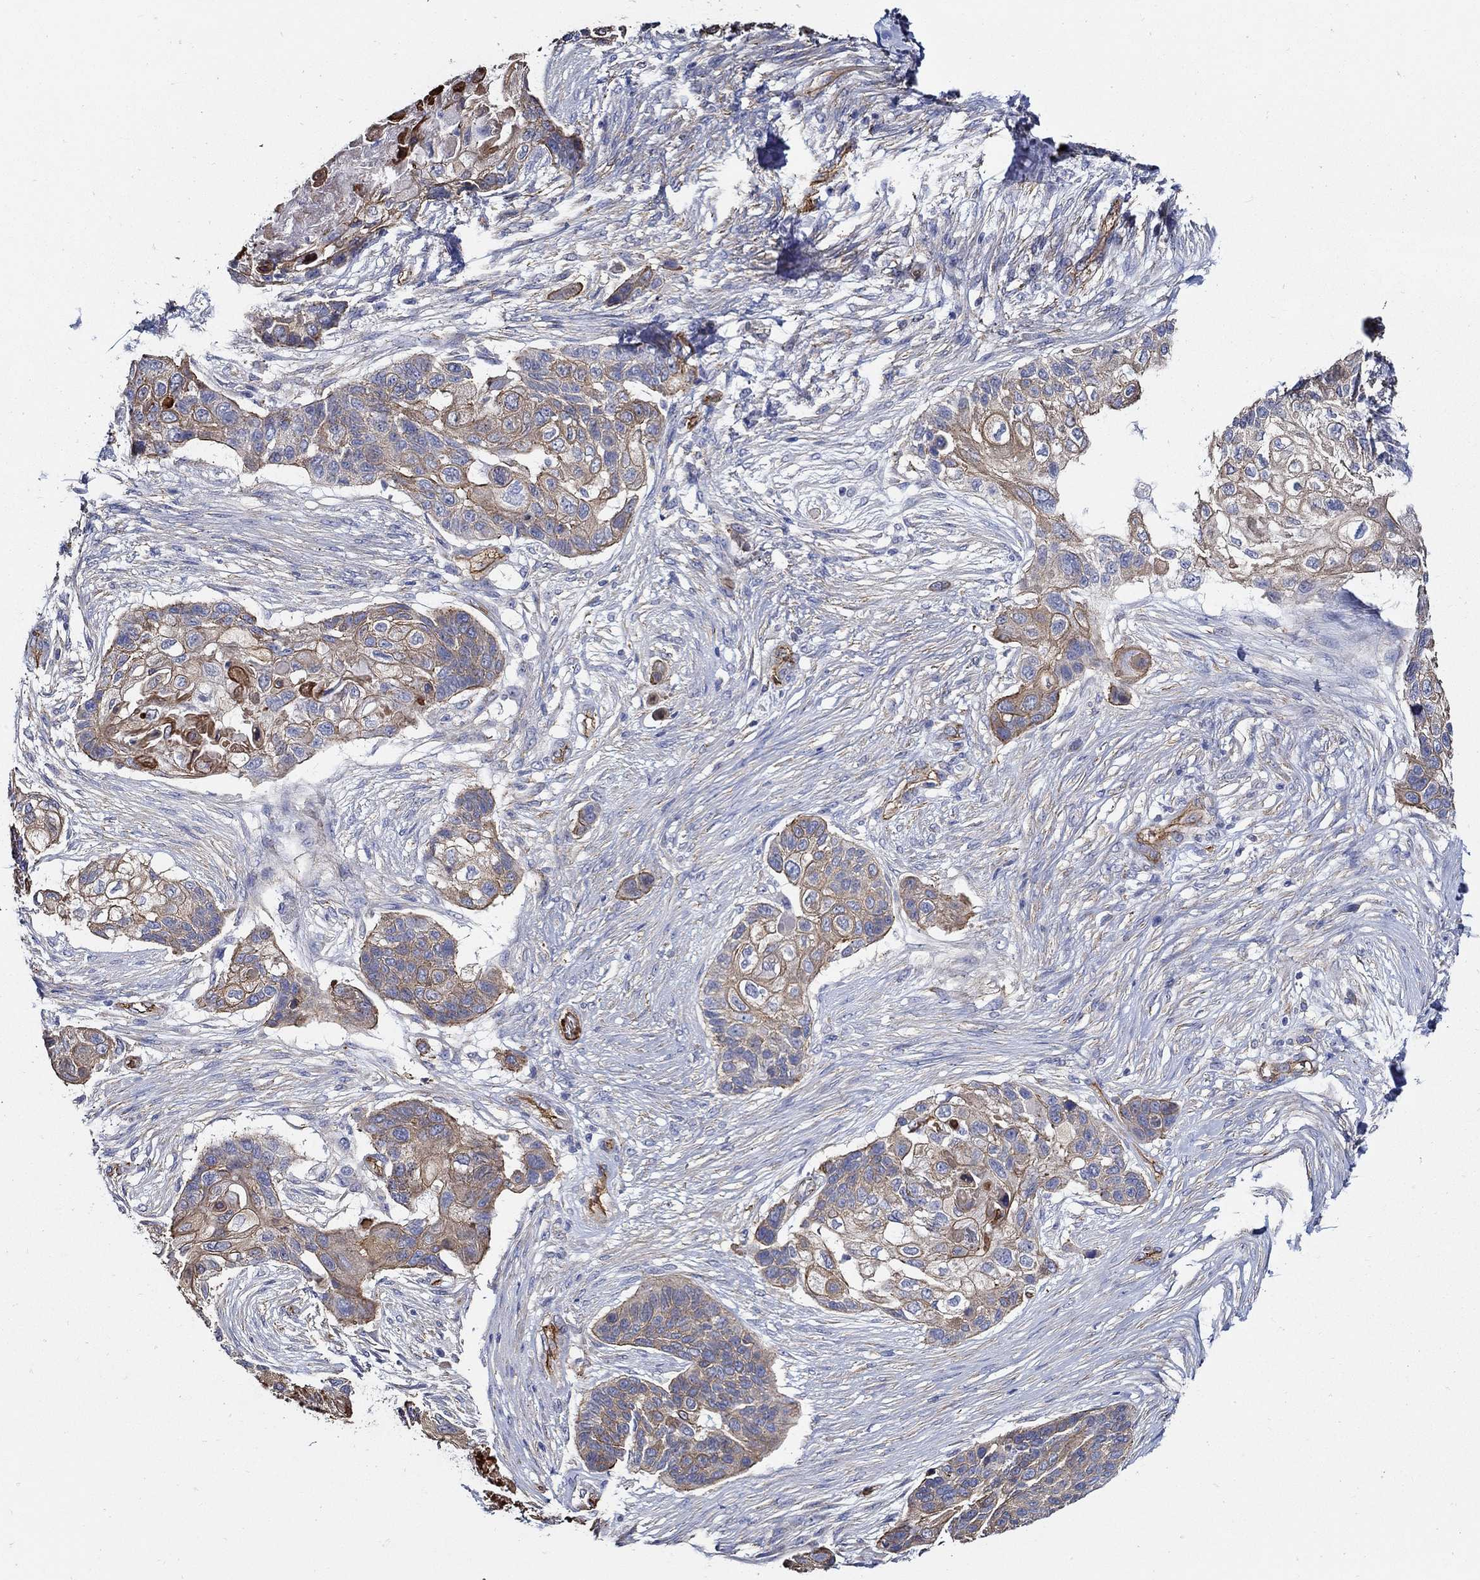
{"staining": {"intensity": "moderate", "quantity": "25%-75%", "location": "cytoplasmic/membranous"}, "tissue": "lung cancer", "cell_type": "Tumor cells", "image_type": "cancer", "snomed": [{"axis": "morphology", "description": "Squamous cell carcinoma, NOS"}, {"axis": "topography", "description": "Lung"}], "caption": "This is an image of immunohistochemistry staining of lung cancer (squamous cell carcinoma), which shows moderate expression in the cytoplasmic/membranous of tumor cells.", "gene": "APBB3", "patient": {"sex": "male", "age": 69}}